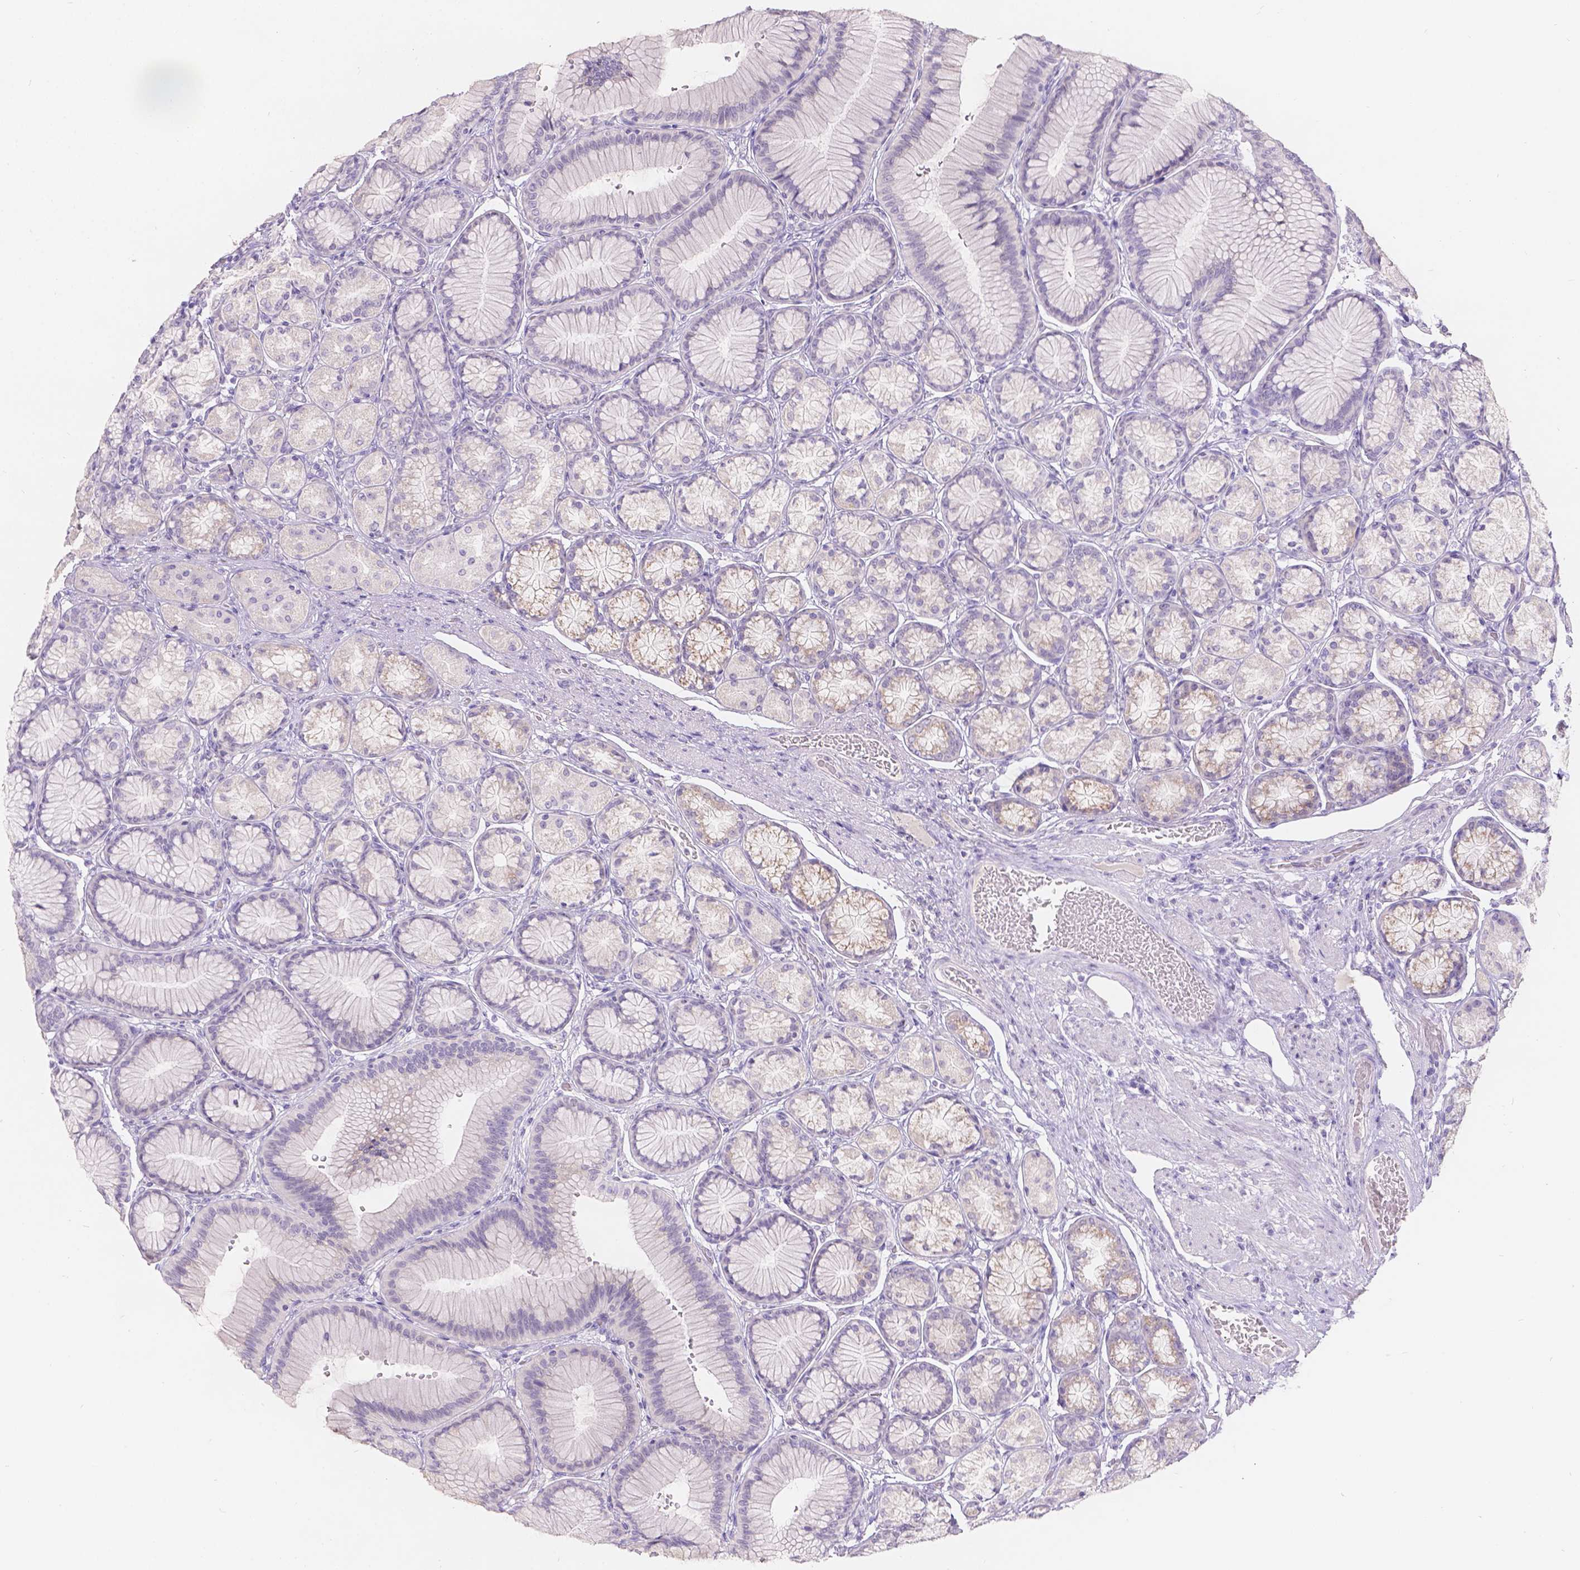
{"staining": {"intensity": "negative", "quantity": "none", "location": "none"}, "tissue": "stomach", "cell_type": "Glandular cells", "image_type": "normal", "snomed": [{"axis": "morphology", "description": "Normal tissue, NOS"}, {"axis": "morphology", "description": "Adenocarcinoma, NOS"}, {"axis": "morphology", "description": "Adenocarcinoma, High grade"}, {"axis": "topography", "description": "Stomach, upper"}, {"axis": "topography", "description": "Stomach"}], "caption": "DAB (3,3'-diaminobenzidine) immunohistochemical staining of benign stomach exhibits no significant positivity in glandular cells. (Stains: DAB IHC with hematoxylin counter stain, Microscopy: brightfield microscopy at high magnification).", "gene": "HTN3", "patient": {"sex": "female", "age": 65}}